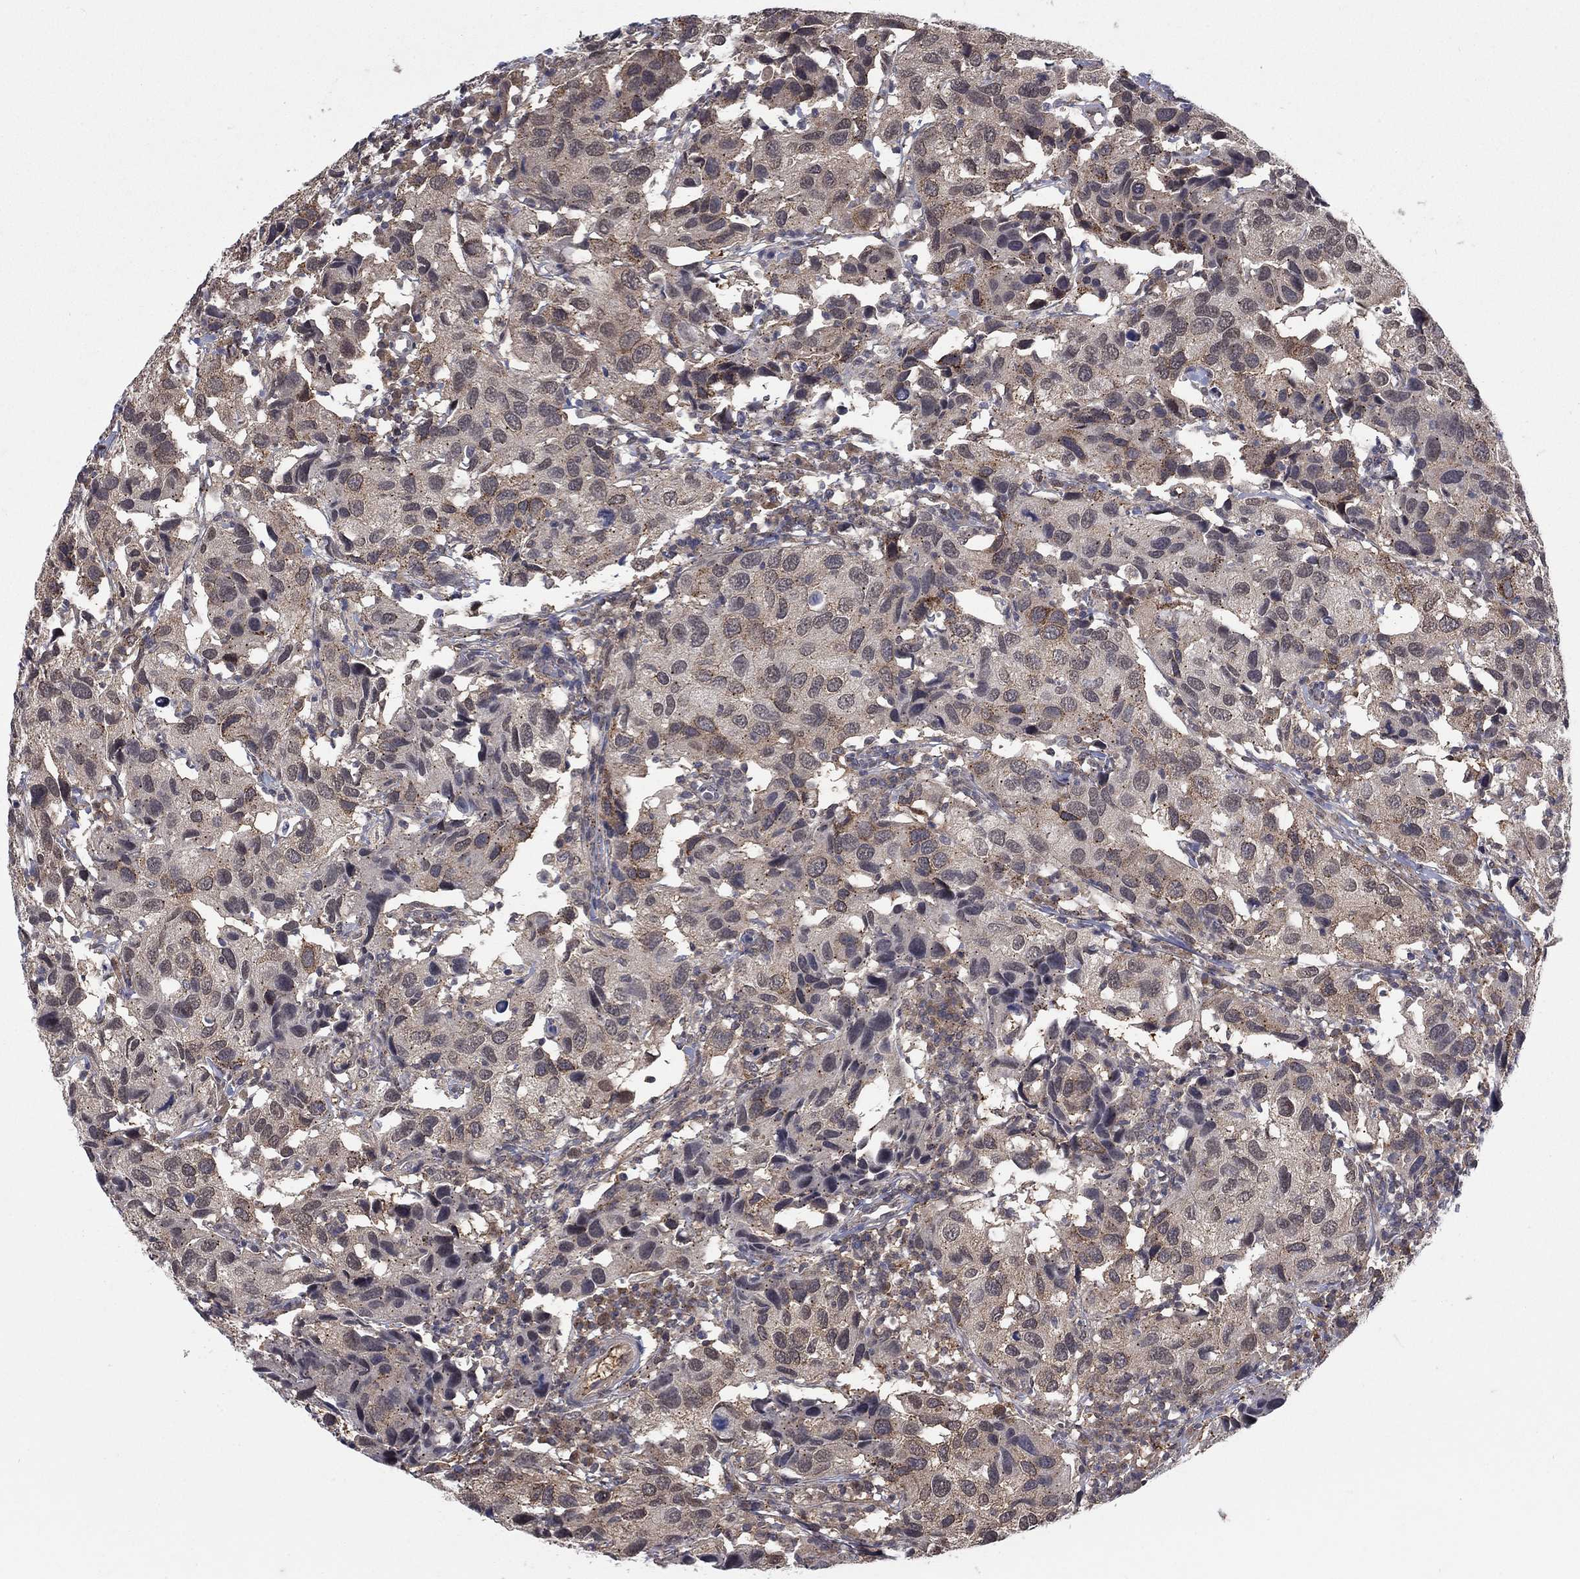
{"staining": {"intensity": "moderate", "quantity": "<25%", "location": "cytoplasmic/membranous"}, "tissue": "urothelial cancer", "cell_type": "Tumor cells", "image_type": "cancer", "snomed": [{"axis": "morphology", "description": "Urothelial carcinoma, High grade"}, {"axis": "topography", "description": "Urinary bladder"}], "caption": "High-grade urothelial carcinoma was stained to show a protein in brown. There is low levels of moderate cytoplasmic/membranous positivity in about <25% of tumor cells.", "gene": "SH3RF1", "patient": {"sex": "male", "age": 79}}